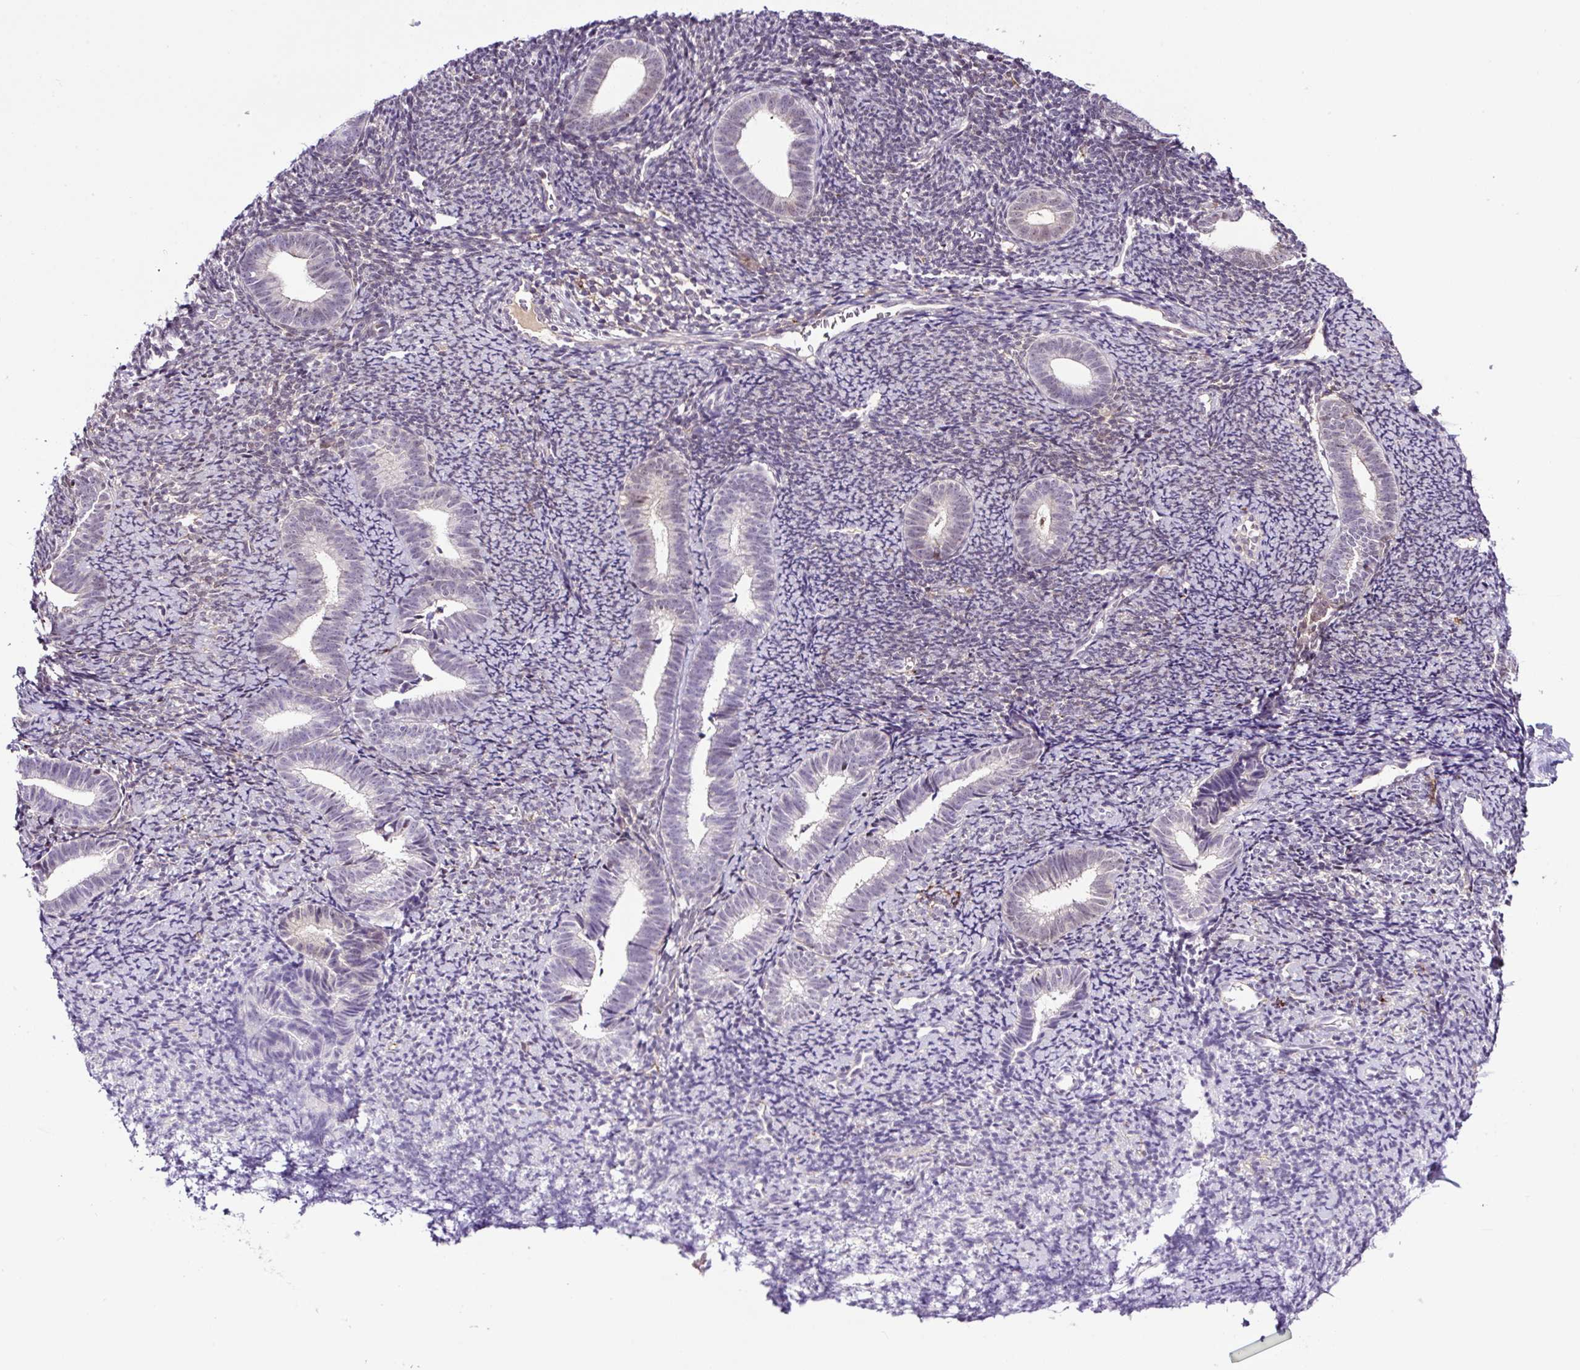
{"staining": {"intensity": "moderate", "quantity": ">75%", "location": "cytoplasmic/membranous"}, "tissue": "endometrium", "cell_type": "Cells in endometrial stroma", "image_type": "normal", "snomed": [{"axis": "morphology", "description": "Normal tissue, NOS"}, {"axis": "topography", "description": "Endometrium"}], "caption": "Normal endometrium displays moderate cytoplasmic/membranous positivity in about >75% of cells in endometrial stroma, visualized by immunohistochemistry.", "gene": "TAFA3", "patient": {"sex": "female", "age": 39}}